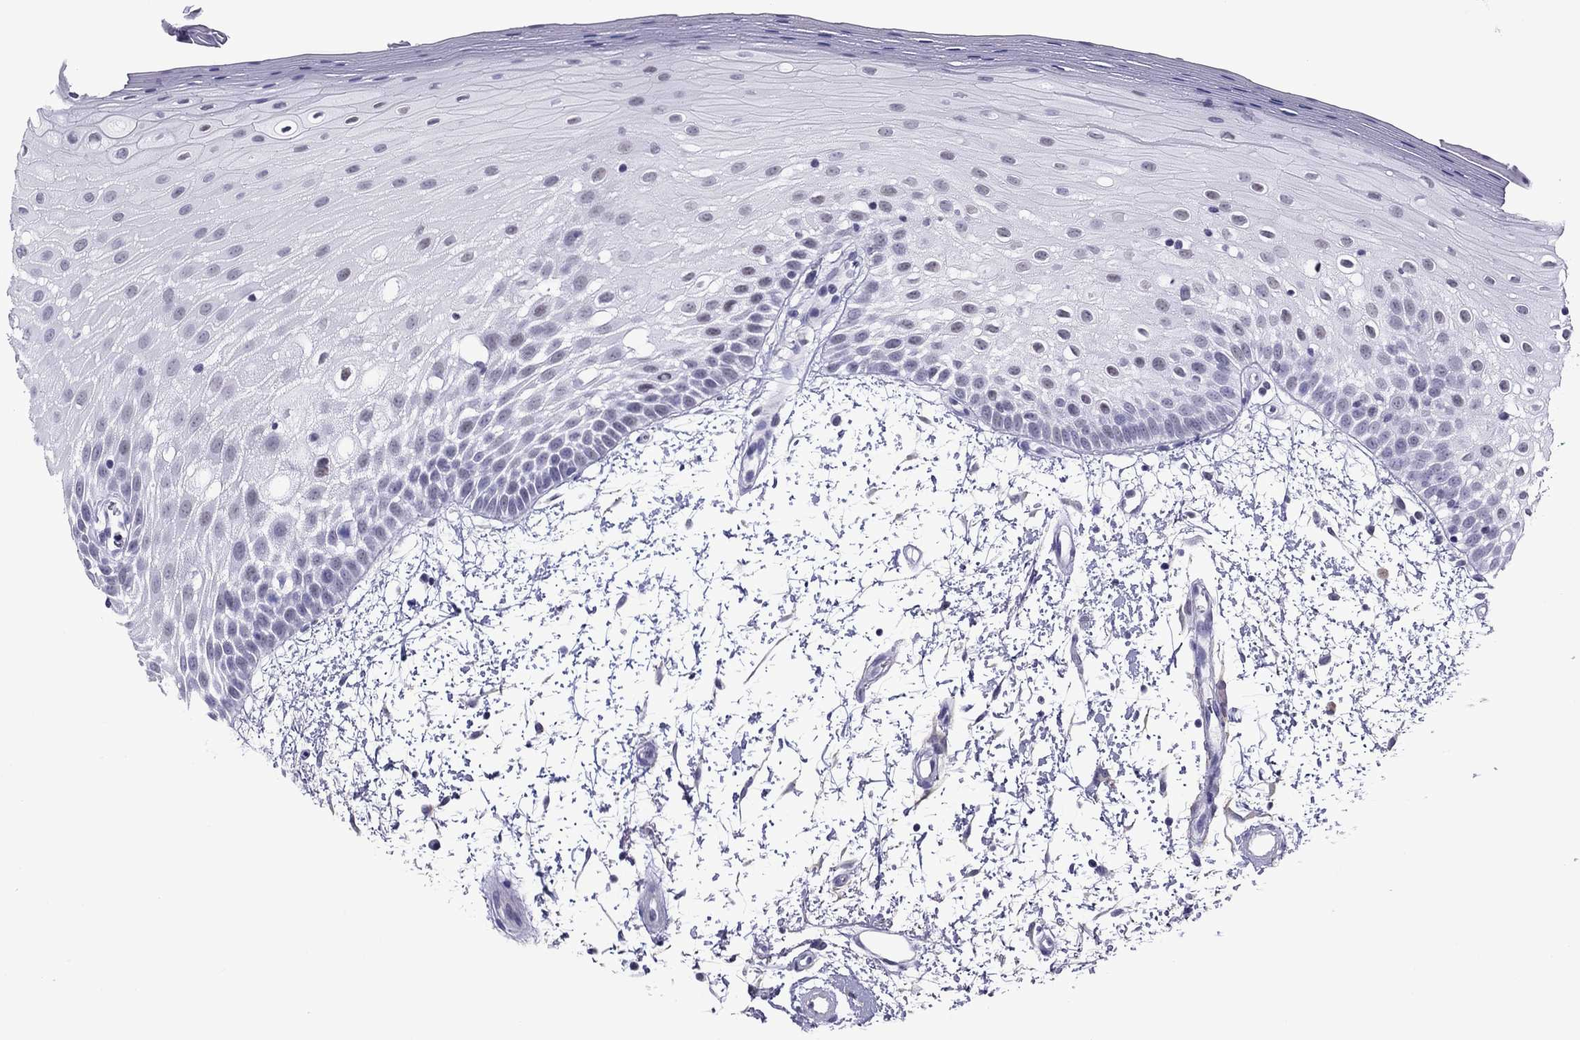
{"staining": {"intensity": "negative", "quantity": "none", "location": "none"}, "tissue": "oral mucosa", "cell_type": "Squamous epithelial cells", "image_type": "normal", "snomed": [{"axis": "morphology", "description": "Normal tissue, NOS"}, {"axis": "morphology", "description": "Squamous cell carcinoma, NOS"}, {"axis": "topography", "description": "Oral tissue"}, {"axis": "topography", "description": "Head-Neck"}], "caption": "The immunohistochemistry (IHC) image has no significant positivity in squamous epithelial cells of oral mucosa. (Brightfield microscopy of DAB immunohistochemistry (IHC) at high magnification).", "gene": "ZNF646", "patient": {"sex": "female", "age": 75}}